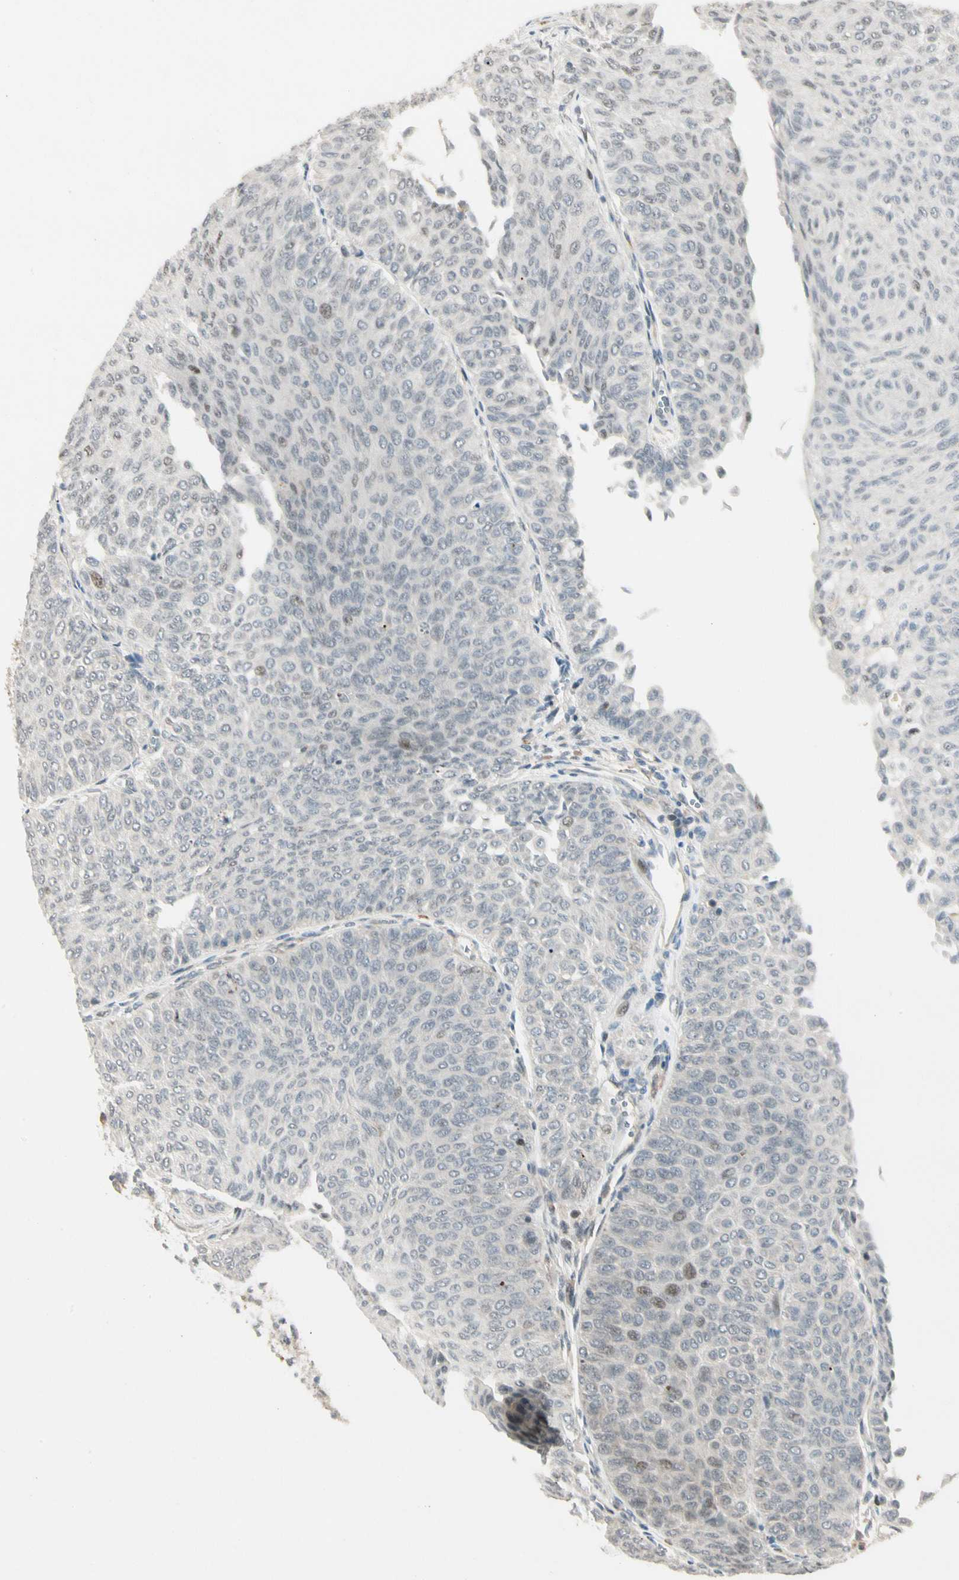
{"staining": {"intensity": "negative", "quantity": "none", "location": "none"}, "tissue": "urothelial cancer", "cell_type": "Tumor cells", "image_type": "cancer", "snomed": [{"axis": "morphology", "description": "Urothelial carcinoma, Low grade"}, {"axis": "topography", "description": "Urinary bladder"}], "caption": "Tumor cells are negative for brown protein staining in urothelial carcinoma (low-grade).", "gene": "FNDC3B", "patient": {"sex": "male", "age": 78}}